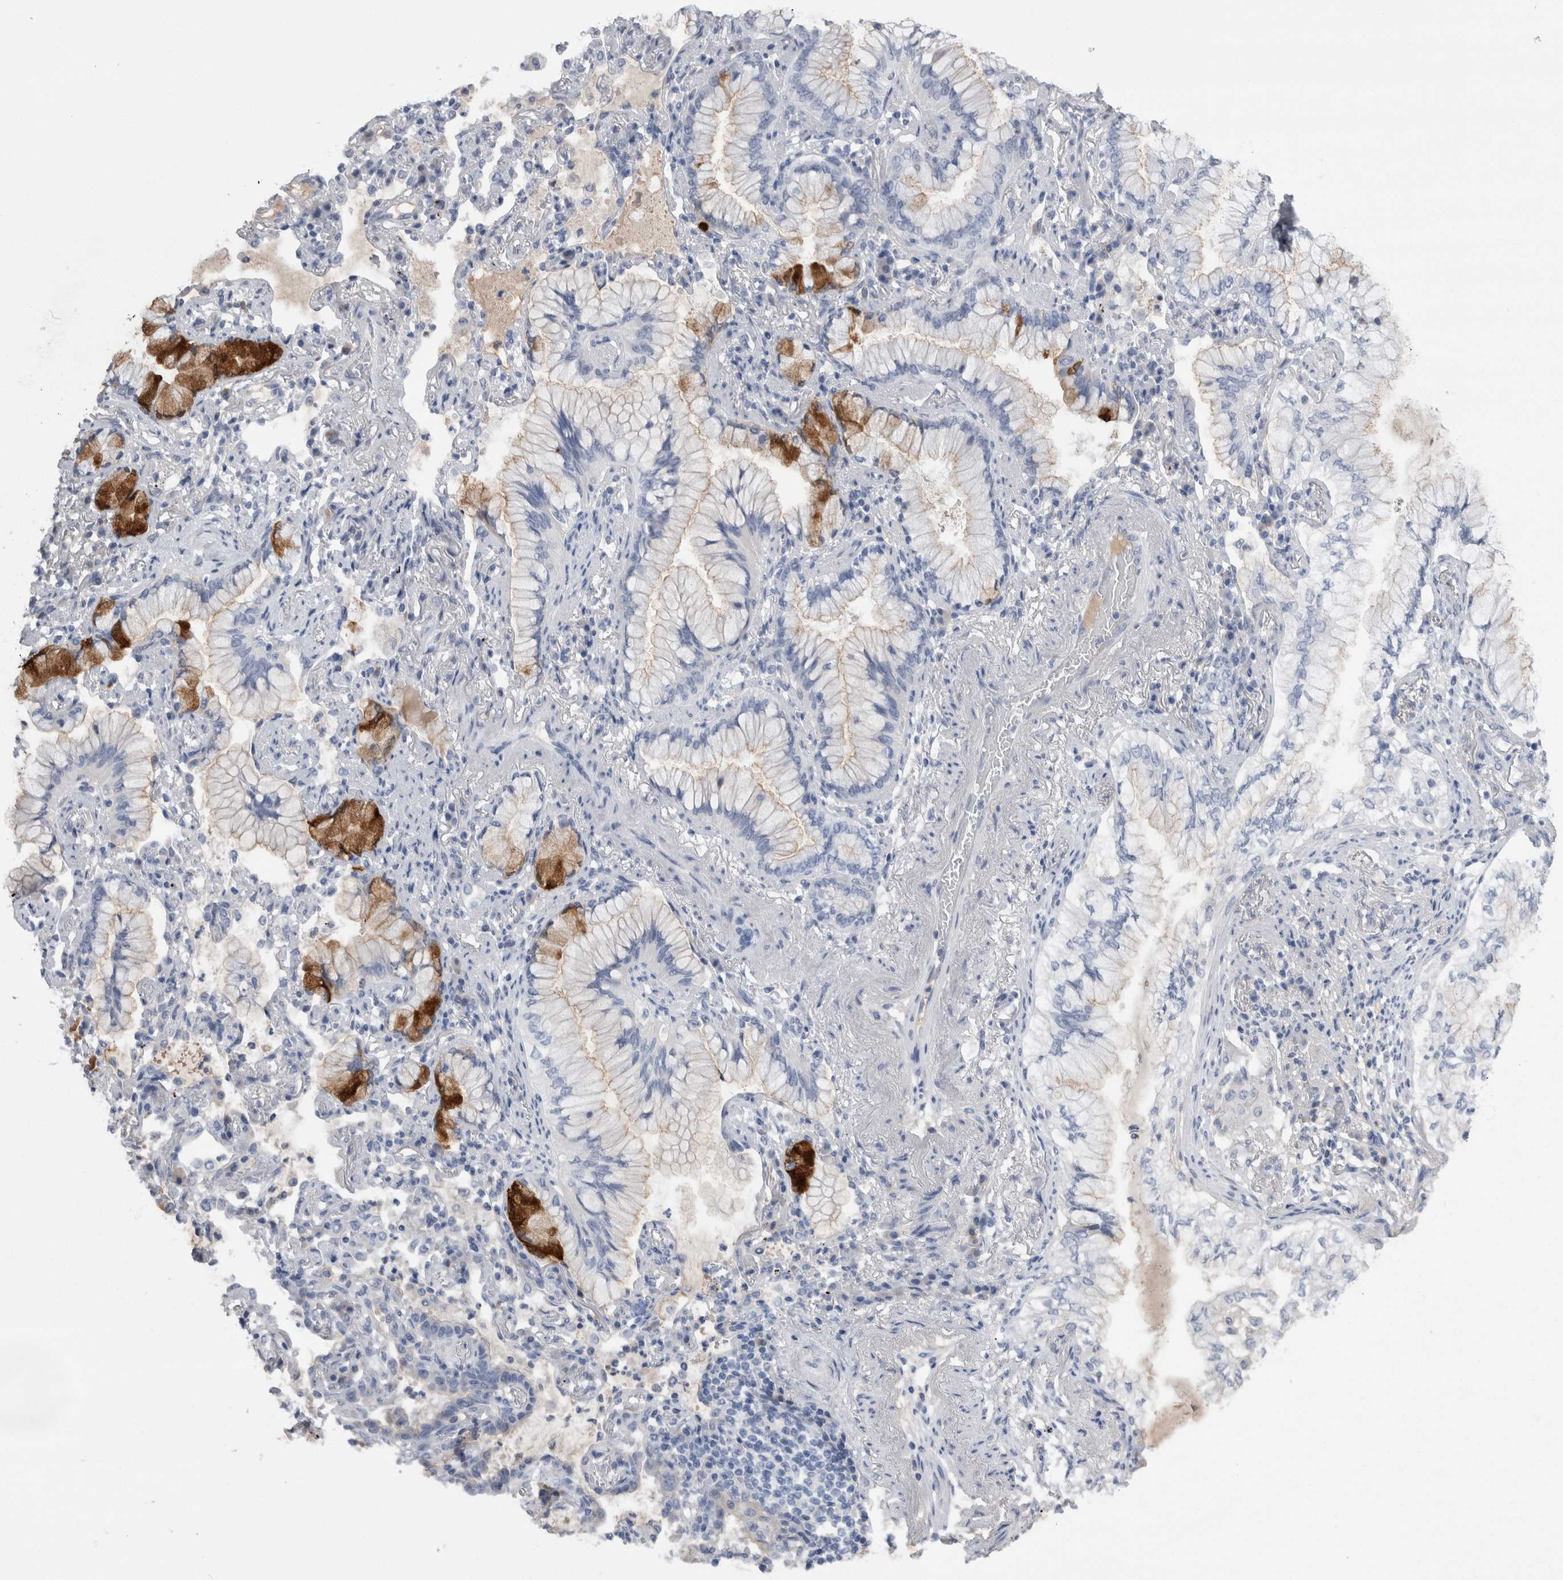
{"staining": {"intensity": "strong", "quantity": "<25%", "location": "cytoplasmic/membranous"}, "tissue": "lung cancer", "cell_type": "Tumor cells", "image_type": "cancer", "snomed": [{"axis": "morphology", "description": "Adenocarcinoma, NOS"}, {"axis": "topography", "description": "Lung"}], "caption": "Immunohistochemistry micrograph of lung cancer (adenocarcinoma) stained for a protein (brown), which exhibits medium levels of strong cytoplasmic/membranous staining in approximately <25% of tumor cells.", "gene": "REG1A", "patient": {"sex": "female", "age": 70}}